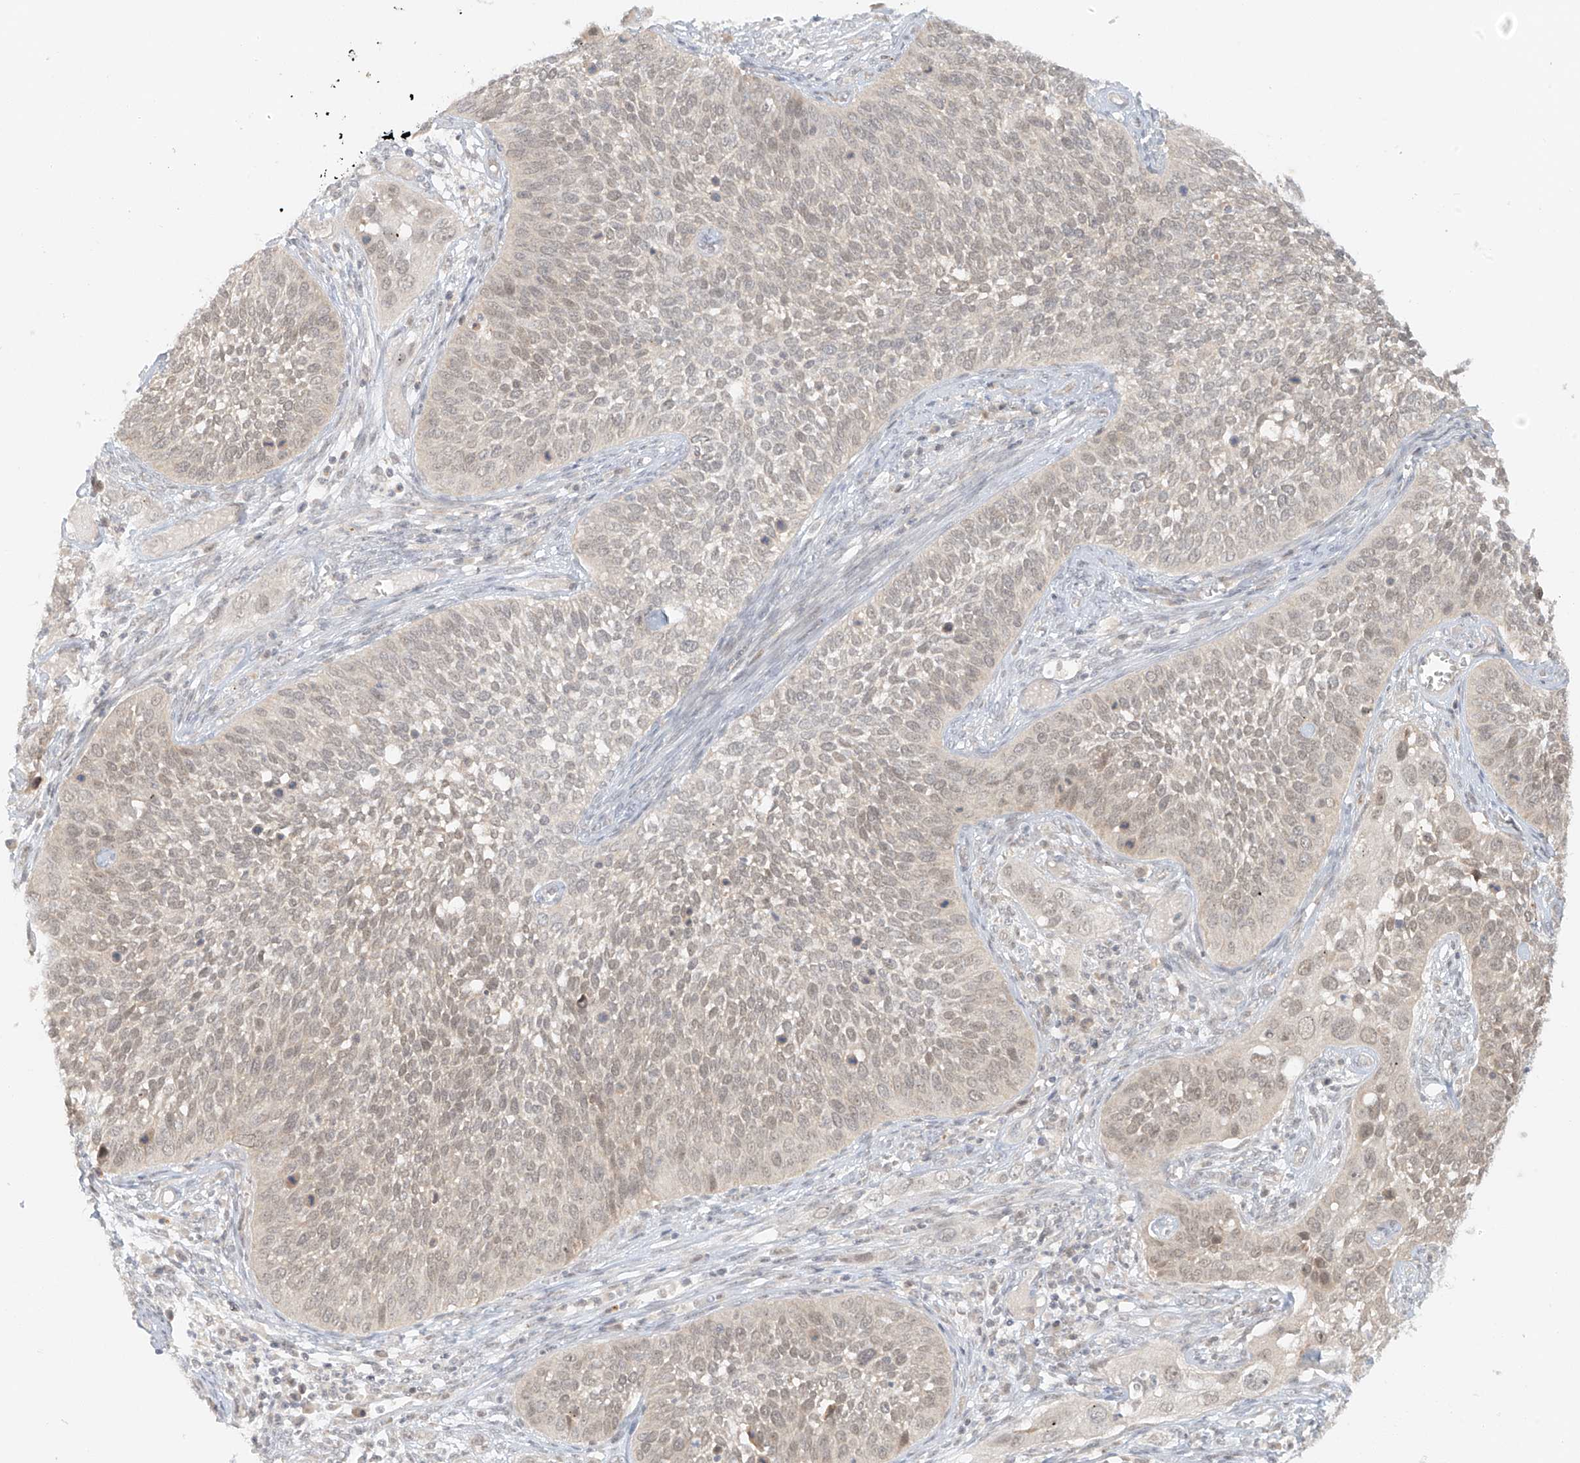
{"staining": {"intensity": "weak", "quantity": ">75%", "location": "nuclear"}, "tissue": "cervical cancer", "cell_type": "Tumor cells", "image_type": "cancer", "snomed": [{"axis": "morphology", "description": "Squamous cell carcinoma, NOS"}, {"axis": "topography", "description": "Cervix"}], "caption": "Cervical squamous cell carcinoma stained with IHC exhibits weak nuclear expression in about >75% of tumor cells. (Stains: DAB in brown, nuclei in blue, Microscopy: brightfield microscopy at high magnification).", "gene": "MIPEP", "patient": {"sex": "female", "age": 34}}